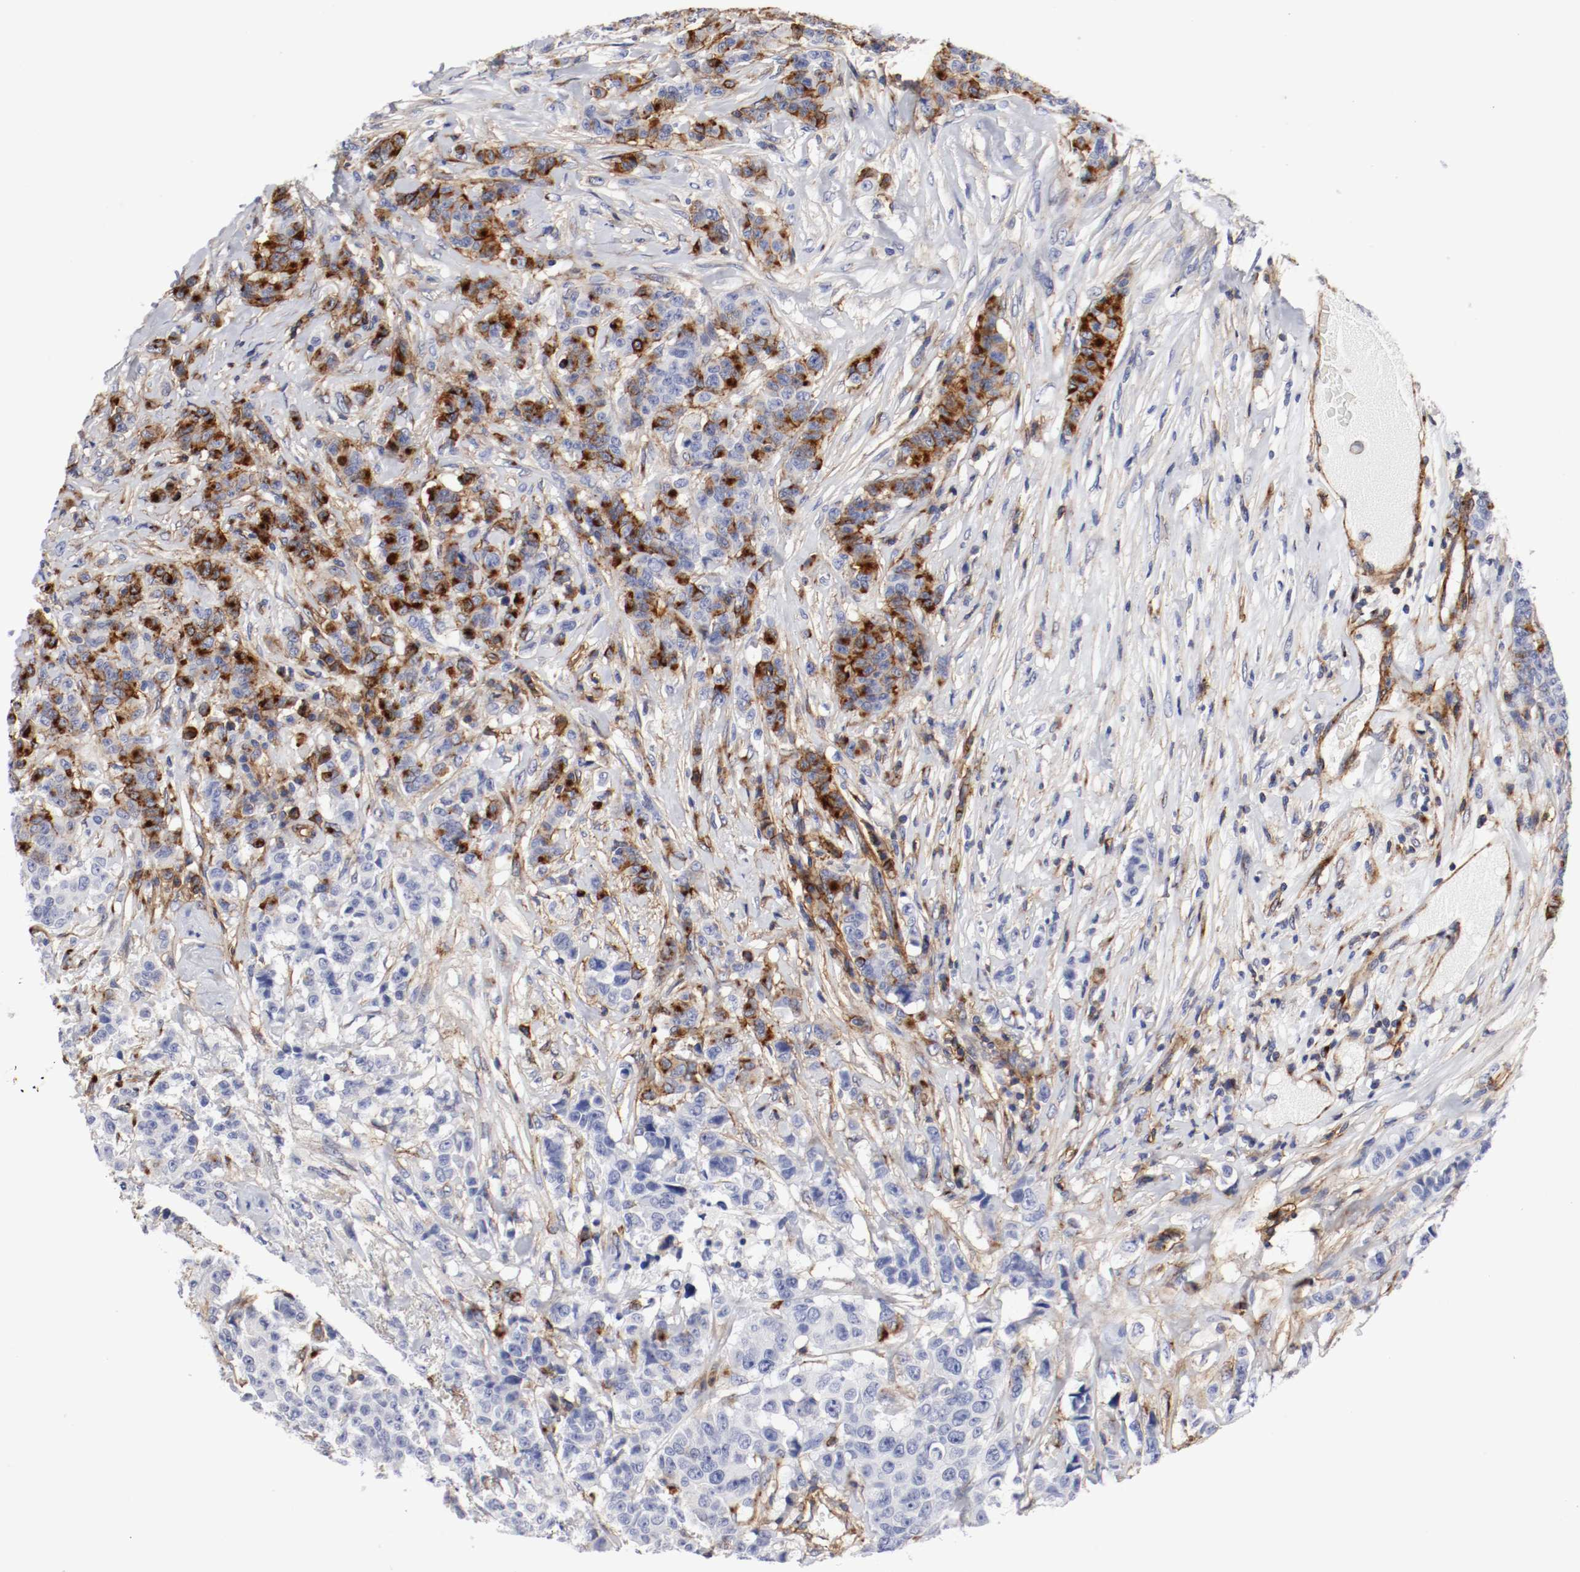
{"staining": {"intensity": "strong", "quantity": "25%-75%", "location": "cytoplasmic/membranous"}, "tissue": "breast cancer", "cell_type": "Tumor cells", "image_type": "cancer", "snomed": [{"axis": "morphology", "description": "Duct carcinoma"}, {"axis": "topography", "description": "Breast"}], "caption": "Tumor cells show high levels of strong cytoplasmic/membranous expression in approximately 25%-75% of cells in breast cancer (invasive ductal carcinoma). Nuclei are stained in blue.", "gene": "IFITM1", "patient": {"sex": "female", "age": 40}}